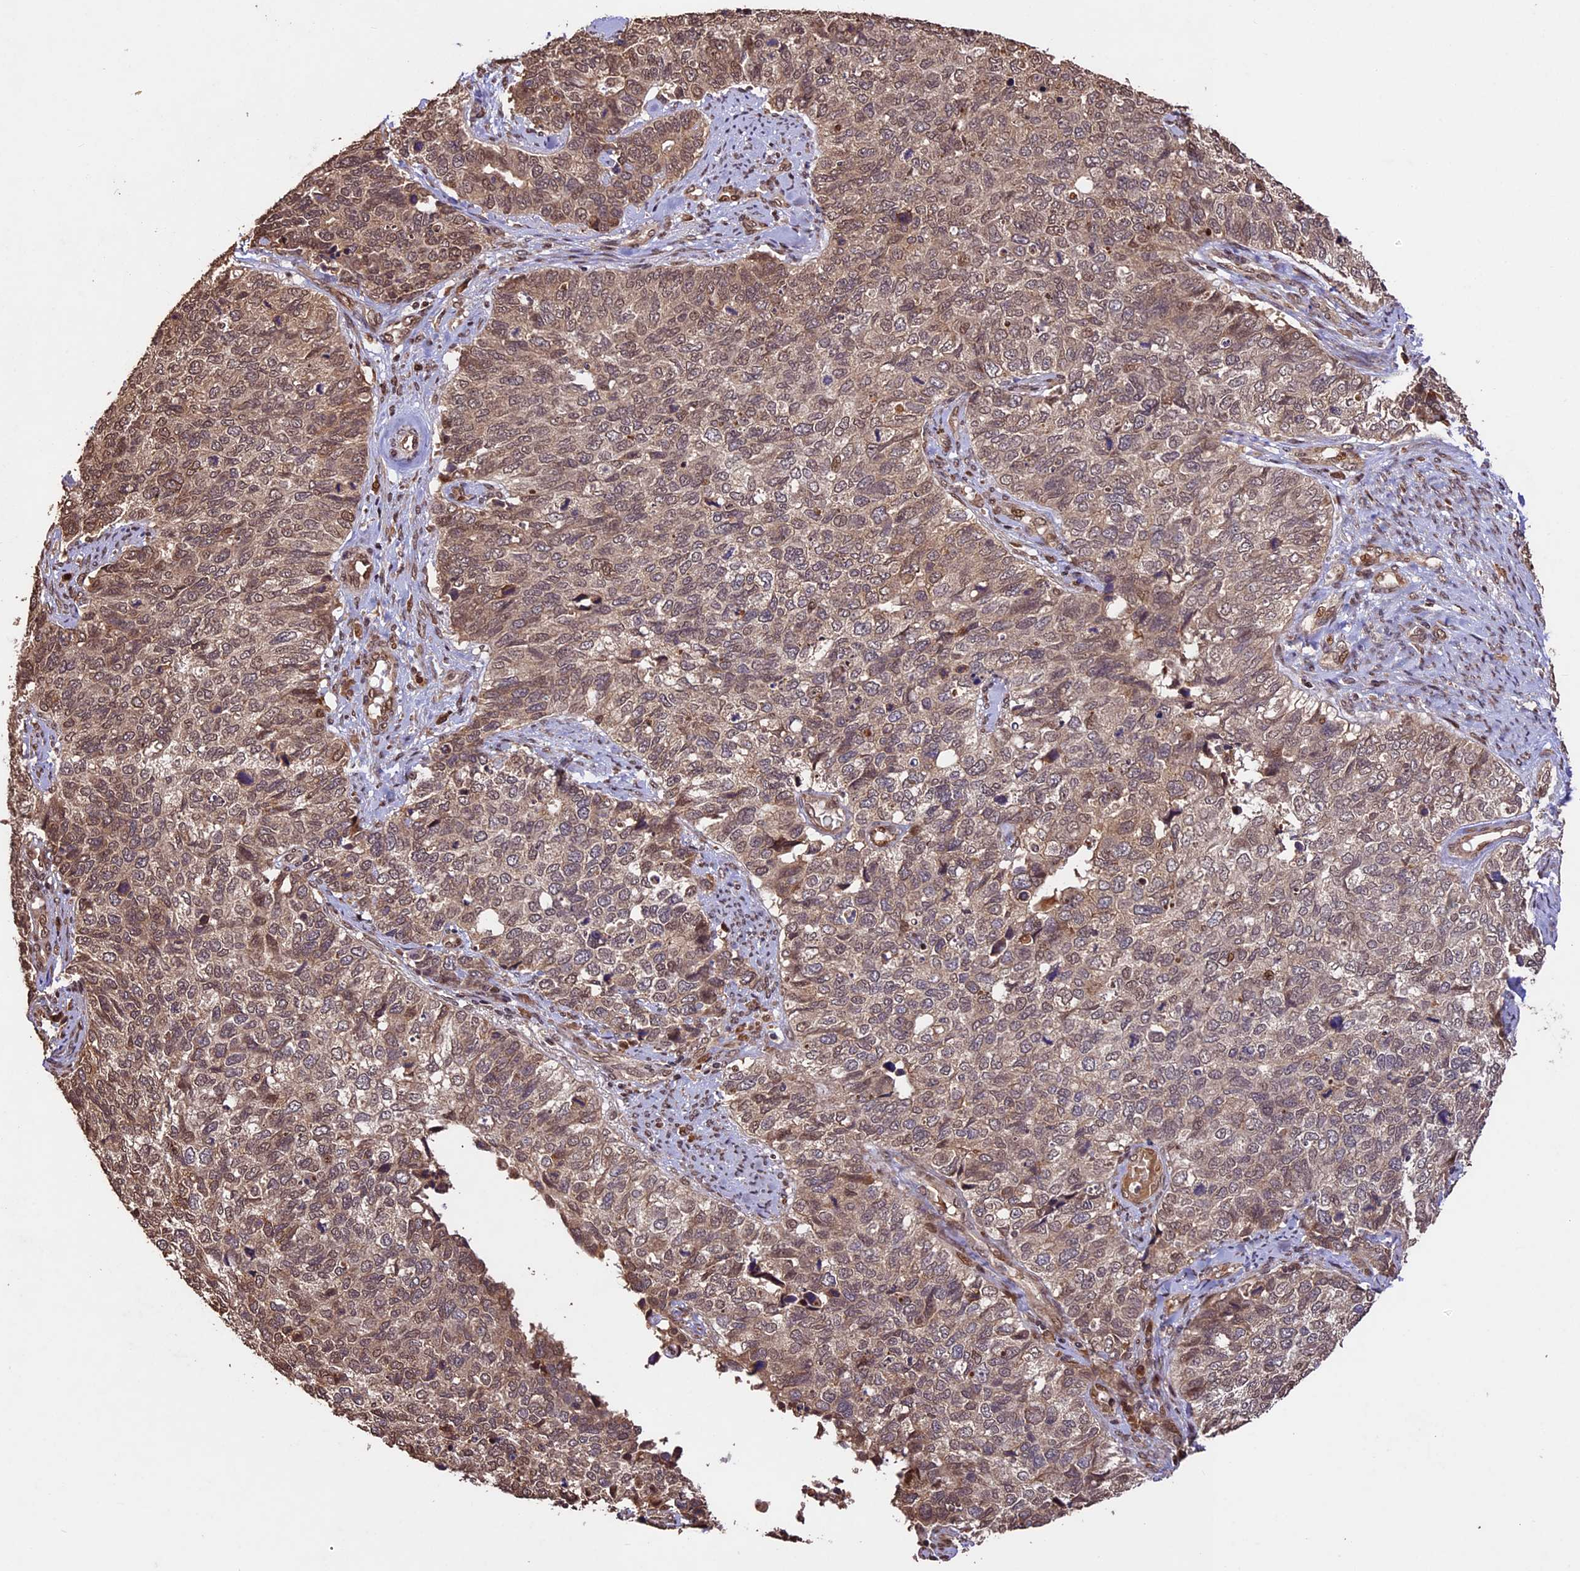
{"staining": {"intensity": "weak", "quantity": "25%-75%", "location": "cytoplasmic/membranous,nuclear"}, "tissue": "cervical cancer", "cell_type": "Tumor cells", "image_type": "cancer", "snomed": [{"axis": "morphology", "description": "Squamous cell carcinoma, NOS"}, {"axis": "topography", "description": "Cervix"}], "caption": "DAB immunohistochemical staining of human cervical cancer (squamous cell carcinoma) displays weak cytoplasmic/membranous and nuclear protein staining in about 25%-75% of tumor cells. (IHC, brightfield microscopy, high magnification).", "gene": "CDKN2AIP", "patient": {"sex": "female", "age": 63}}